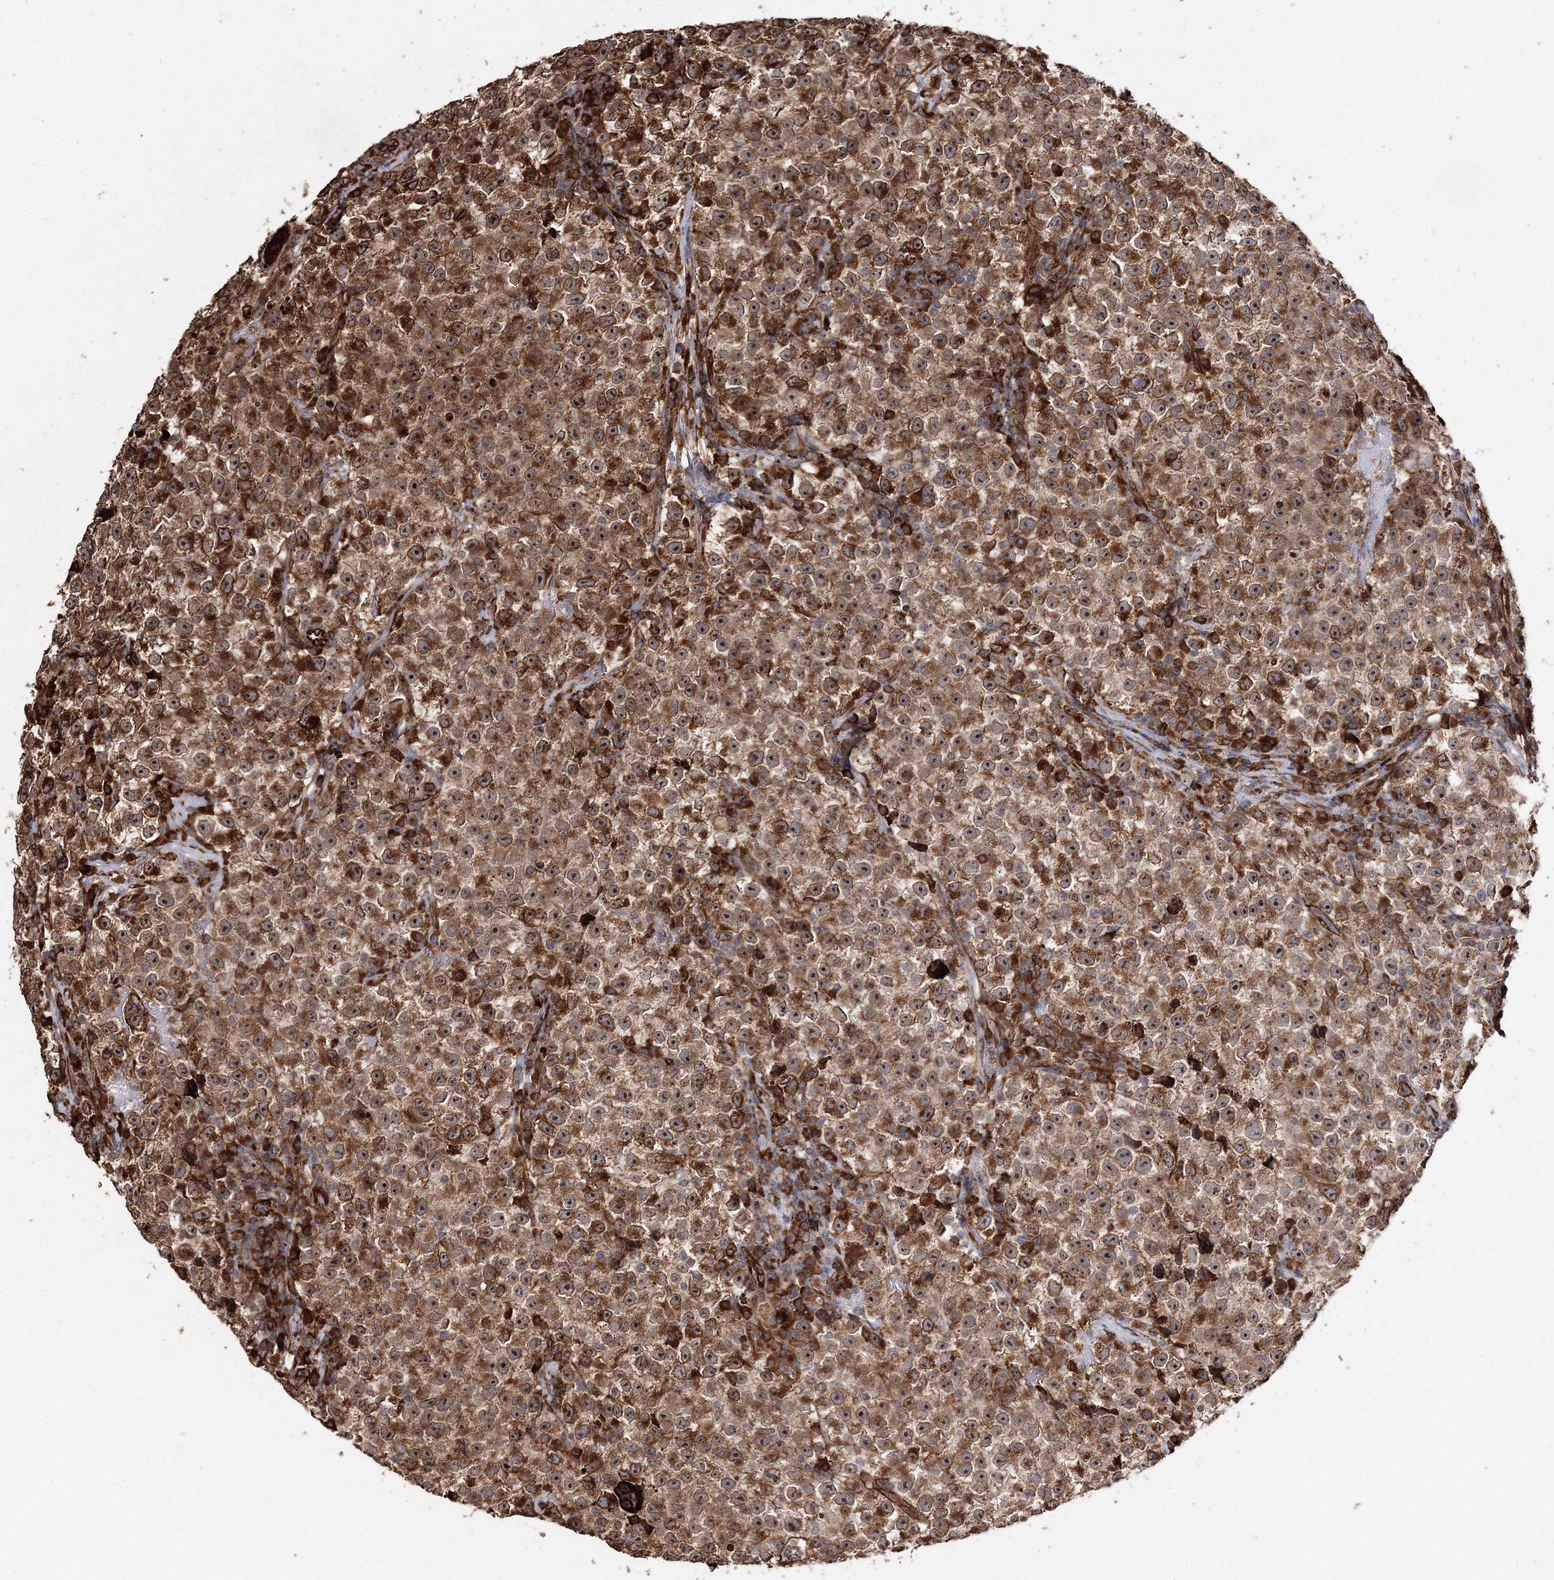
{"staining": {"intensity": "moderate", "quantity": ">75%", "location": "cytoplasmic/membranous"}, "tissue": "testis cancer", "cell_type": "Tumor cells", "image_type": "cancer", "snomed": [{"axis": "morphology", "description": "Seminoma, NOS"}, {"axis": "topography", "description": "Testis"}], "caption": "The micrograph reveals a brown stain indicating the presence of a protein in the cytoplasmic/membranous of tumor cells in seminoma (testis). The protein is stained brown, and the nuclei are stained in blue (DAB IHC with brightfield microscopy, high magnification).", "gene": "SCRN3", "patient": {"sex": "male", "age": 22}}